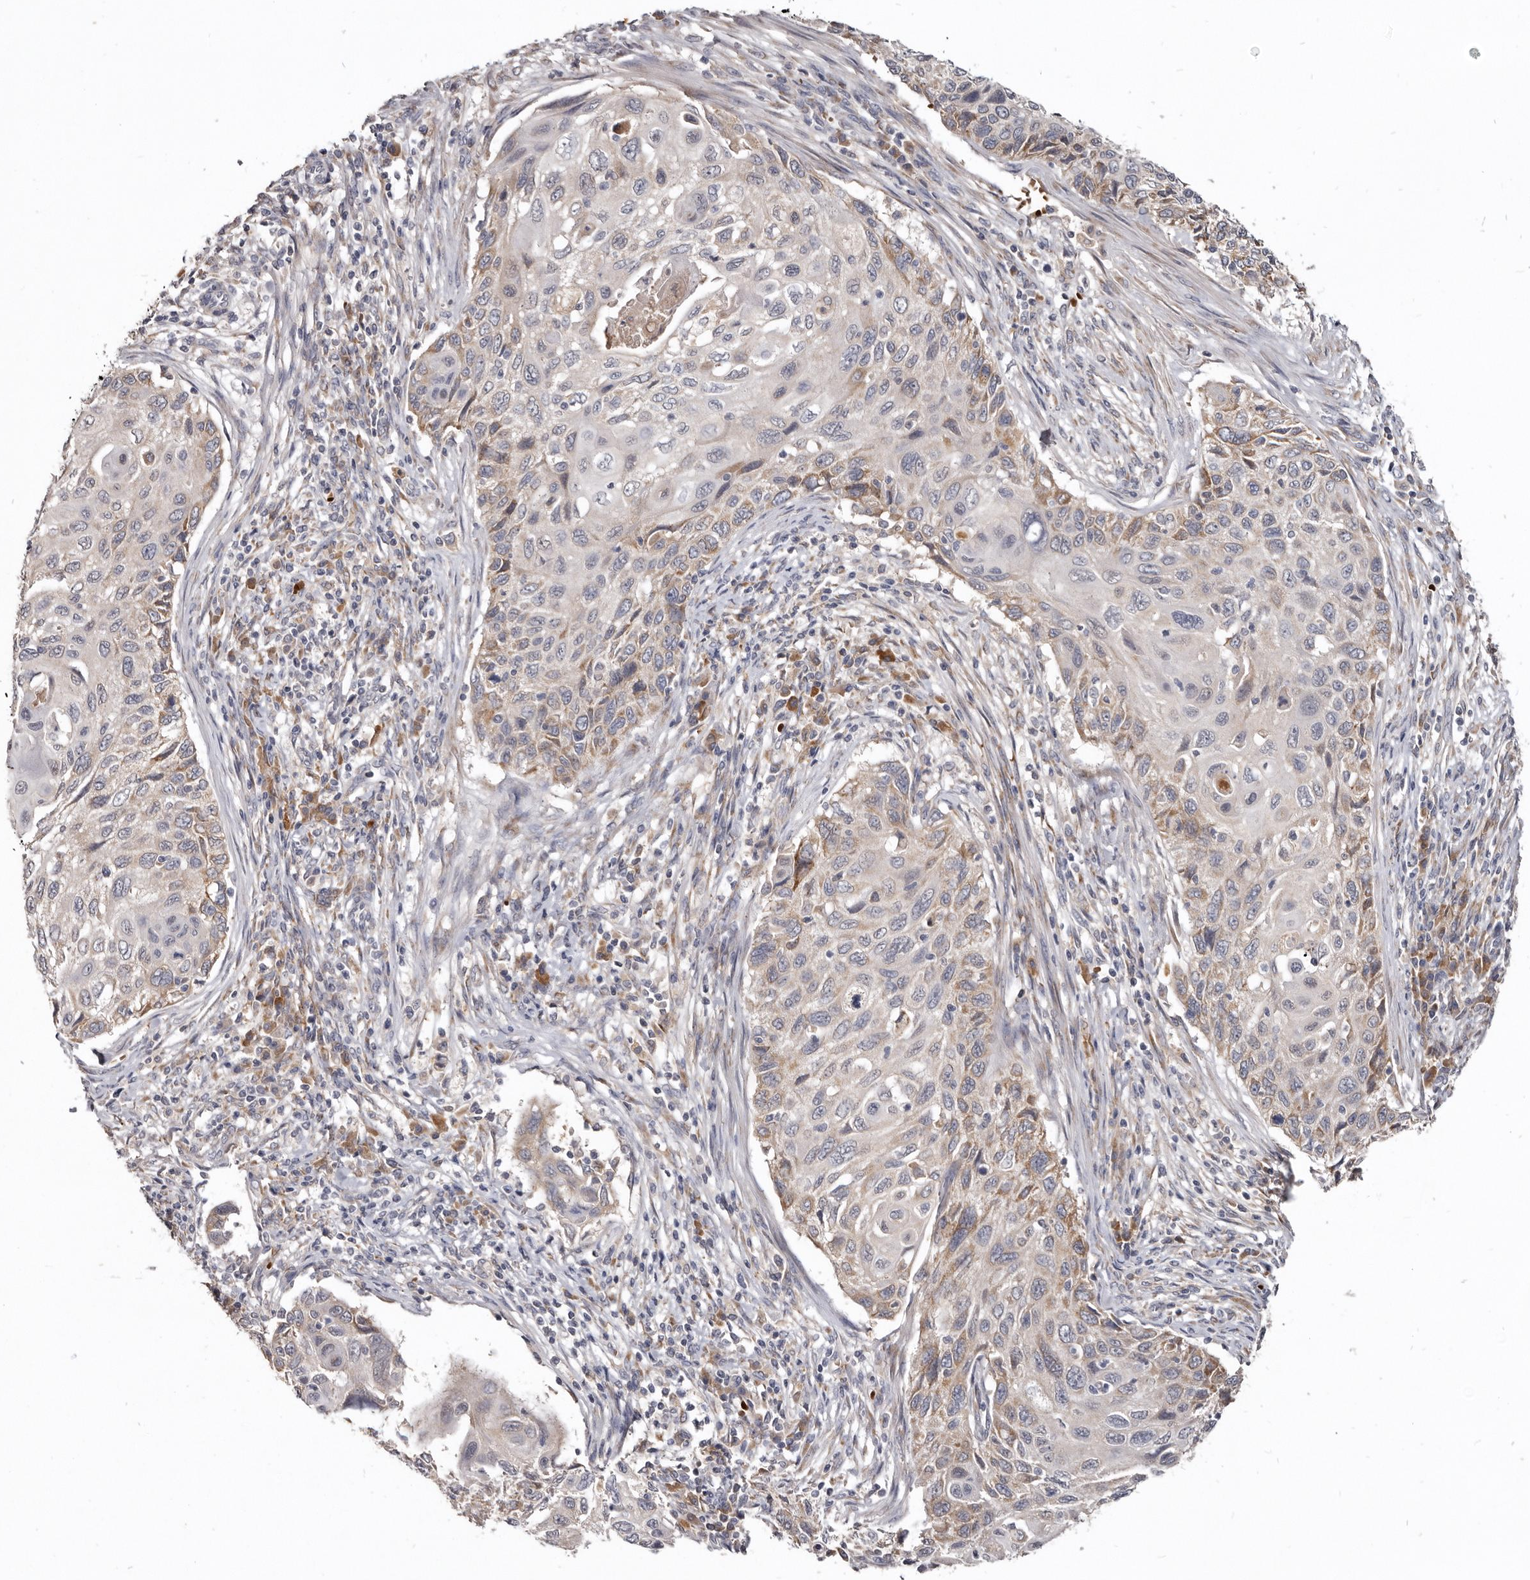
{"staining": {"intensity": "weak", "quantity": "<25%", "location": "cytoplasmic/membranous"}, "tissue": "cervical cancer", "cell_type": "Tumor cells", "image_type": "cancer", "snomed": [{"axis": "morphology", "description": "Squamous cell carcinoma, NOS"}, {"axis": "topography", "description": "Cervix"}], "caption": "Immunohistochemistry of human cervical squamous cell carcinoma demonstrates no staining in tumor cells. Brightfield microscopy of immunohistochemistry stained with DAB (brown) and hematoxylin (blue), captured at high magnification.", "gene": "NENF", "patient": {"sex": "female", "age": 70}}